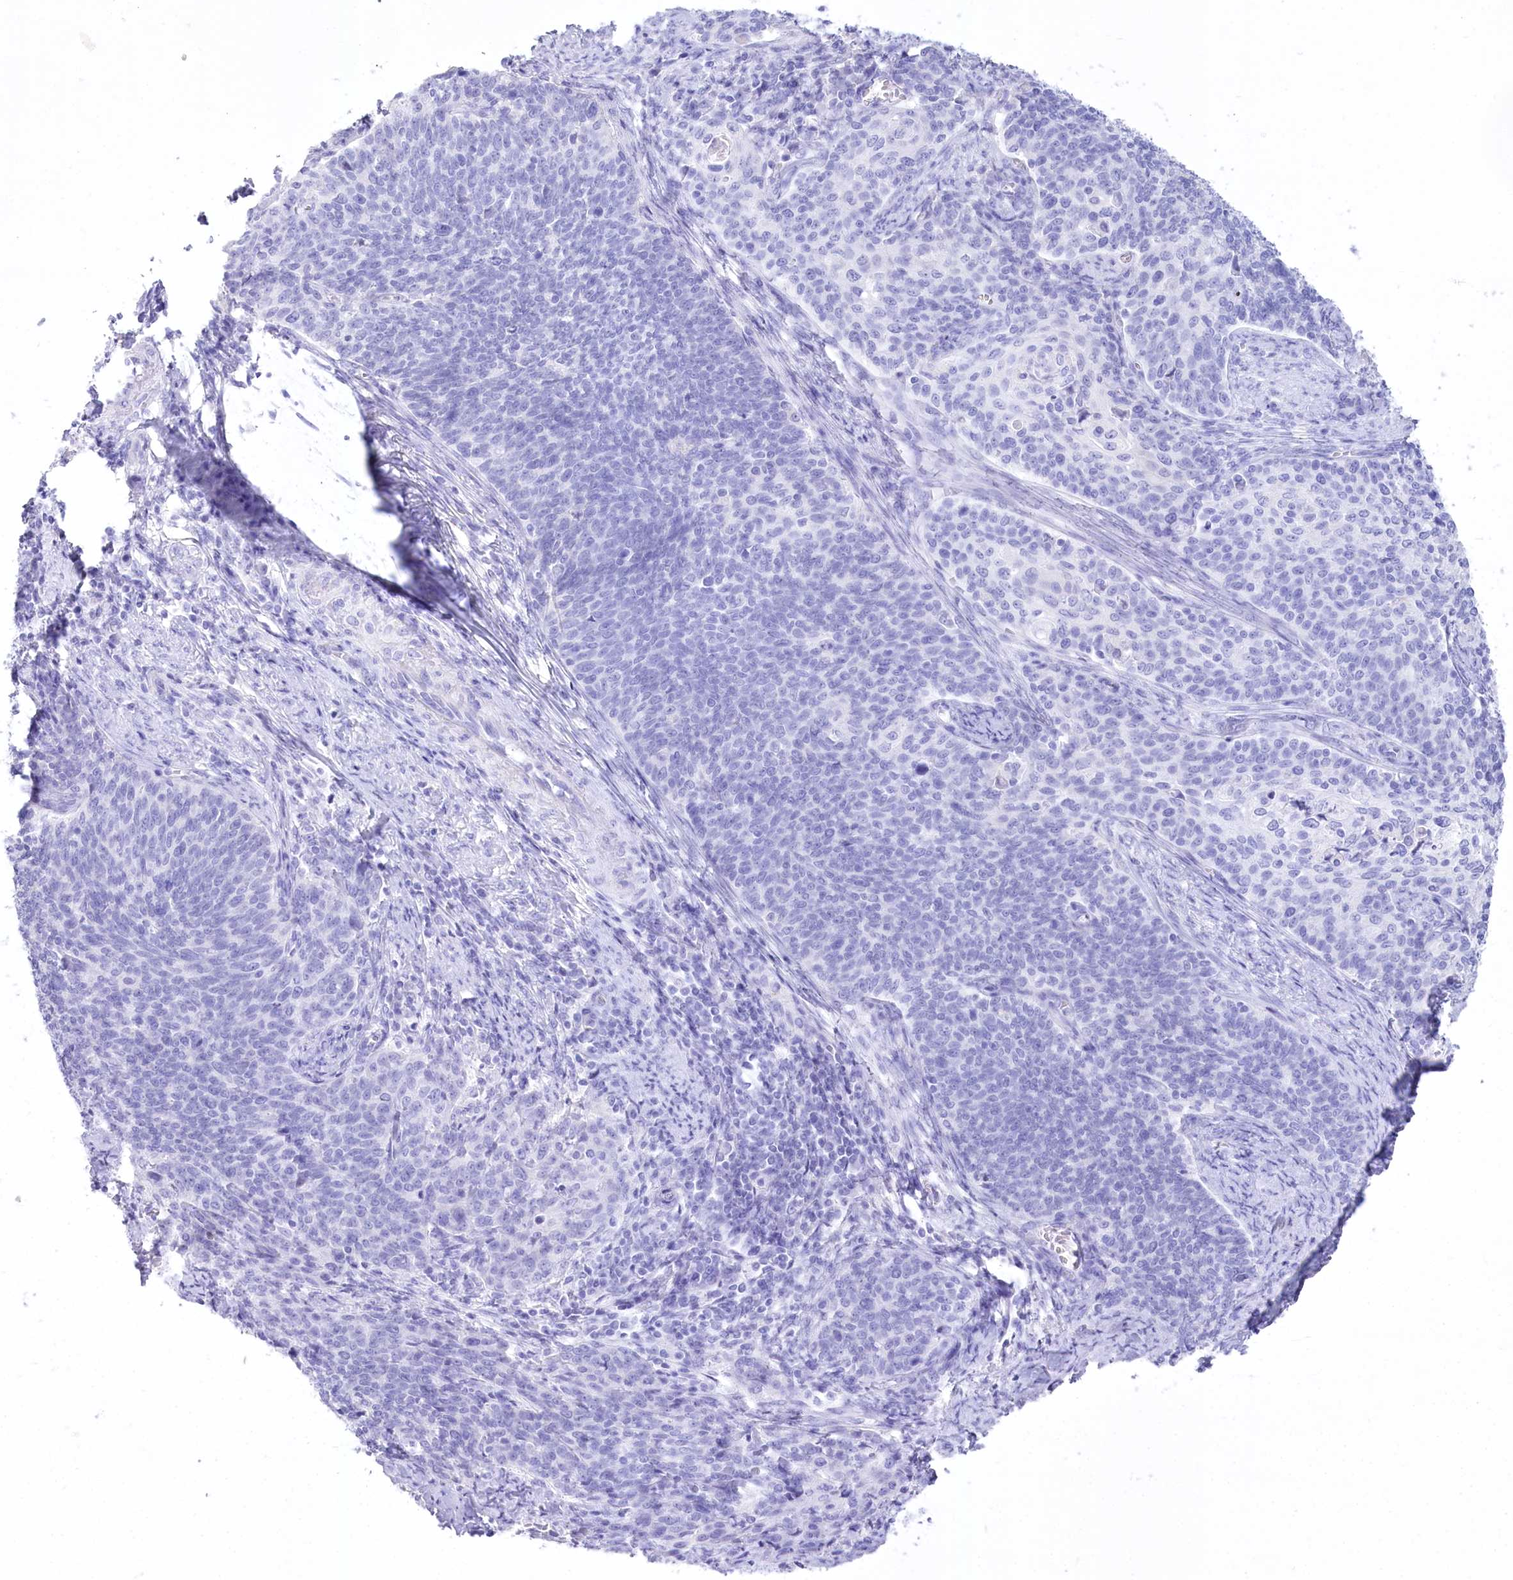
{"staining": {"intensity": "negative", "quantity": "none", "location": "none"}, "tissue": "cervical cancer", "cell_type": "Tumor cells", "image_type": "cancer", "snomed": [{"axis": "morphology", "description": "Squamous cell carcinoma, NOS"}, {"axis": "topography", "description": "Cervix"}], "caption": "The histopathology image displays no staining of tumor cells in cervical cancer (squamous cell carcinoma).", "gene": "PBLD", "patient": {"sex": "female", "age": 39}}